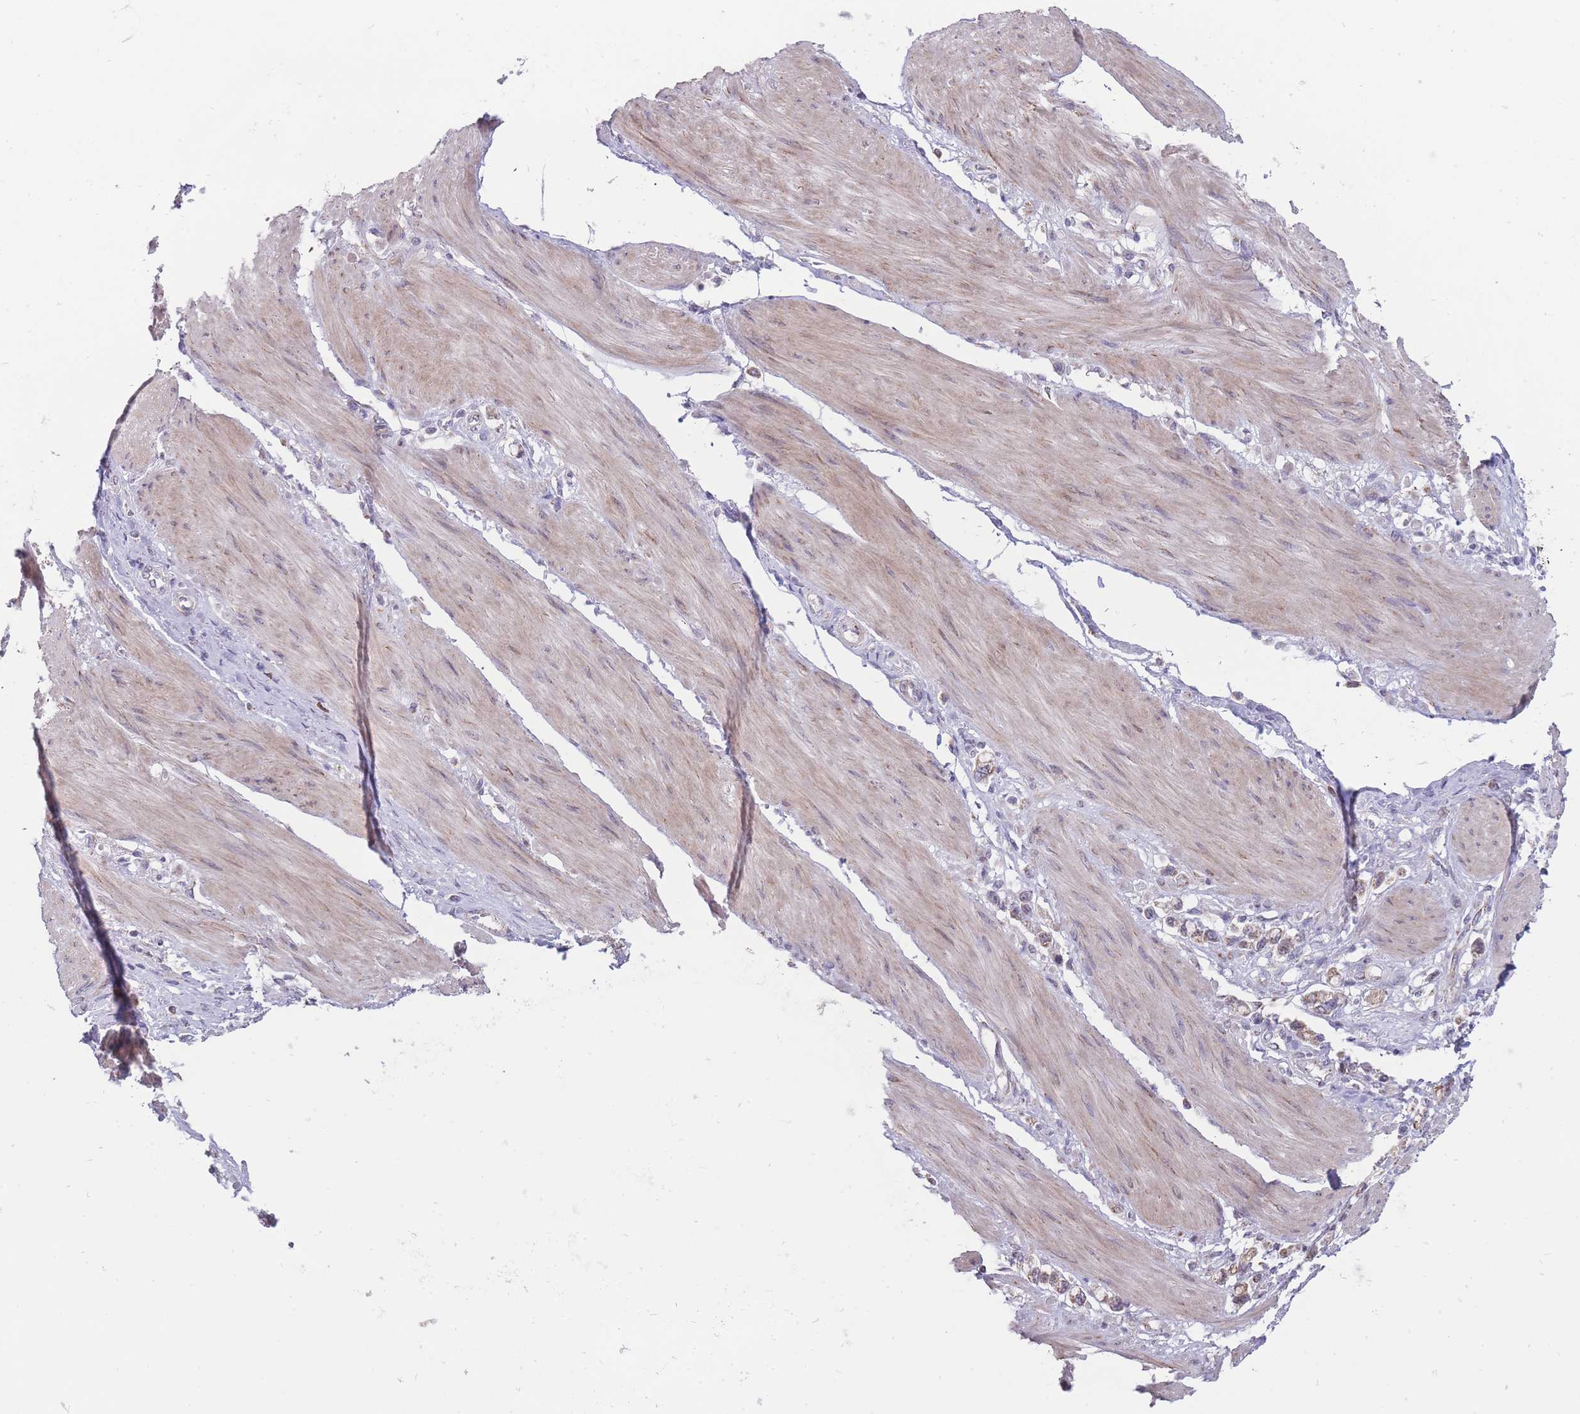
{"staining": {"intensity": "weak", "quantity": ">75%", "location": "cytoplasmic/membranous"}, "tissue": "stomach cancer", "cell_type": "Tumor cells", "image_type": "cancer", "snomed": [{"axis": "morphology", "description": "Adenocarcinoma, NOS"}, {"axis": "topography", "description": "Stomach"}], "caption": "Stomach cancer tissue displays weak cytoplasmic/membranous staining in approximately >75% of tumor cells", "gene": "NELL1", "patient": {"sex": "female", "age": 65}}